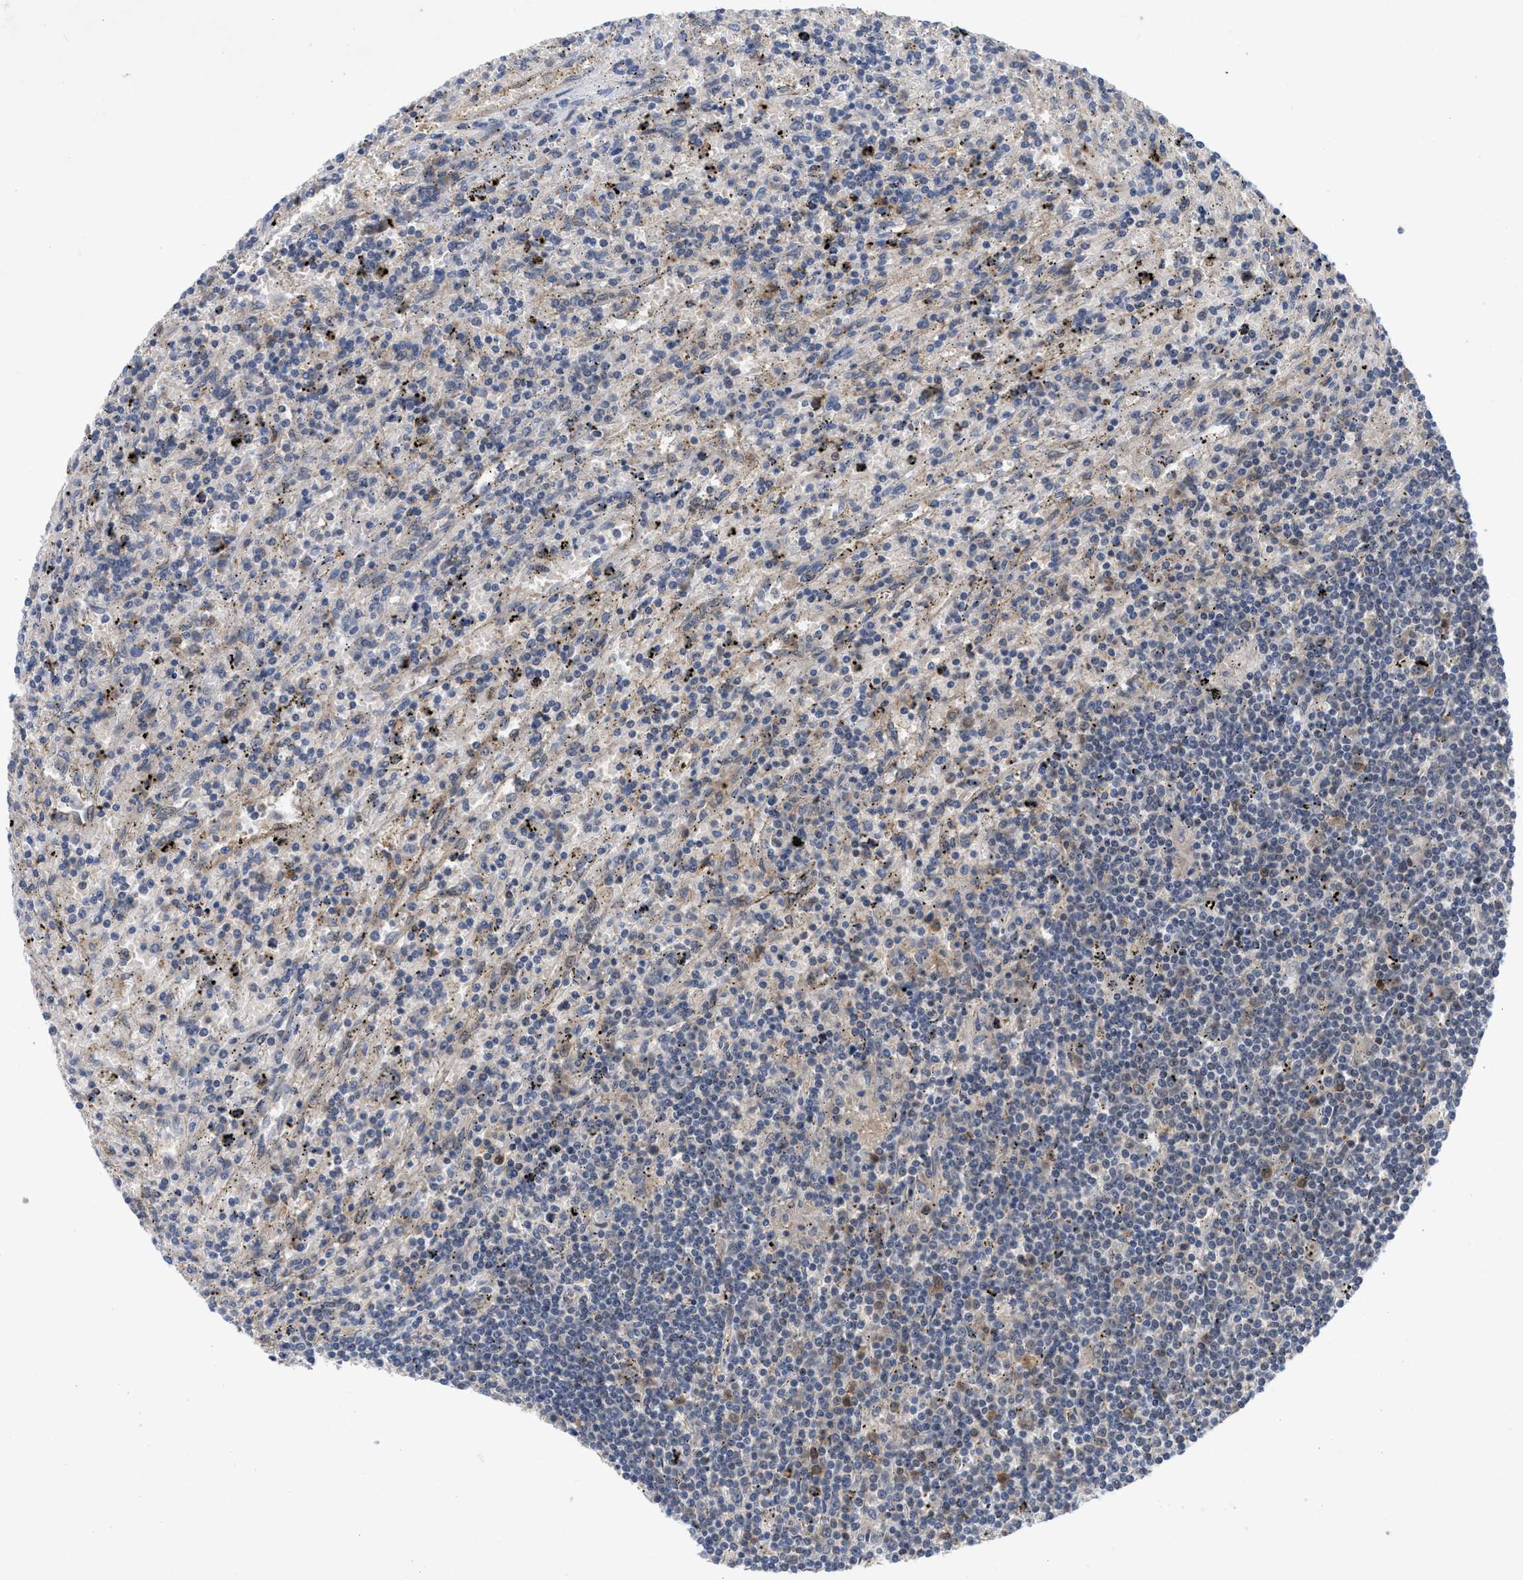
{"staining": {"intensity": "negative", "quantity": "none", "location": "none"}, "tissue": "lymphoma", "cell_type": "Tumor cells", "image_type": "cancer", "snomed": [{"axis": "morphology", "description": "Malignant lymphoma, non-Hodgkin's type, Low grade"}, {"axis": "topography", "description": "Spleen"}], "caption": "A photomicrograph of malignant lymphoma, non-Hodgkin's type (low-grade) stained for a protein shows no brown staining in tumor cells.", "gene": "LDAF1", "patient": {"sex": "male", "age": 76}}